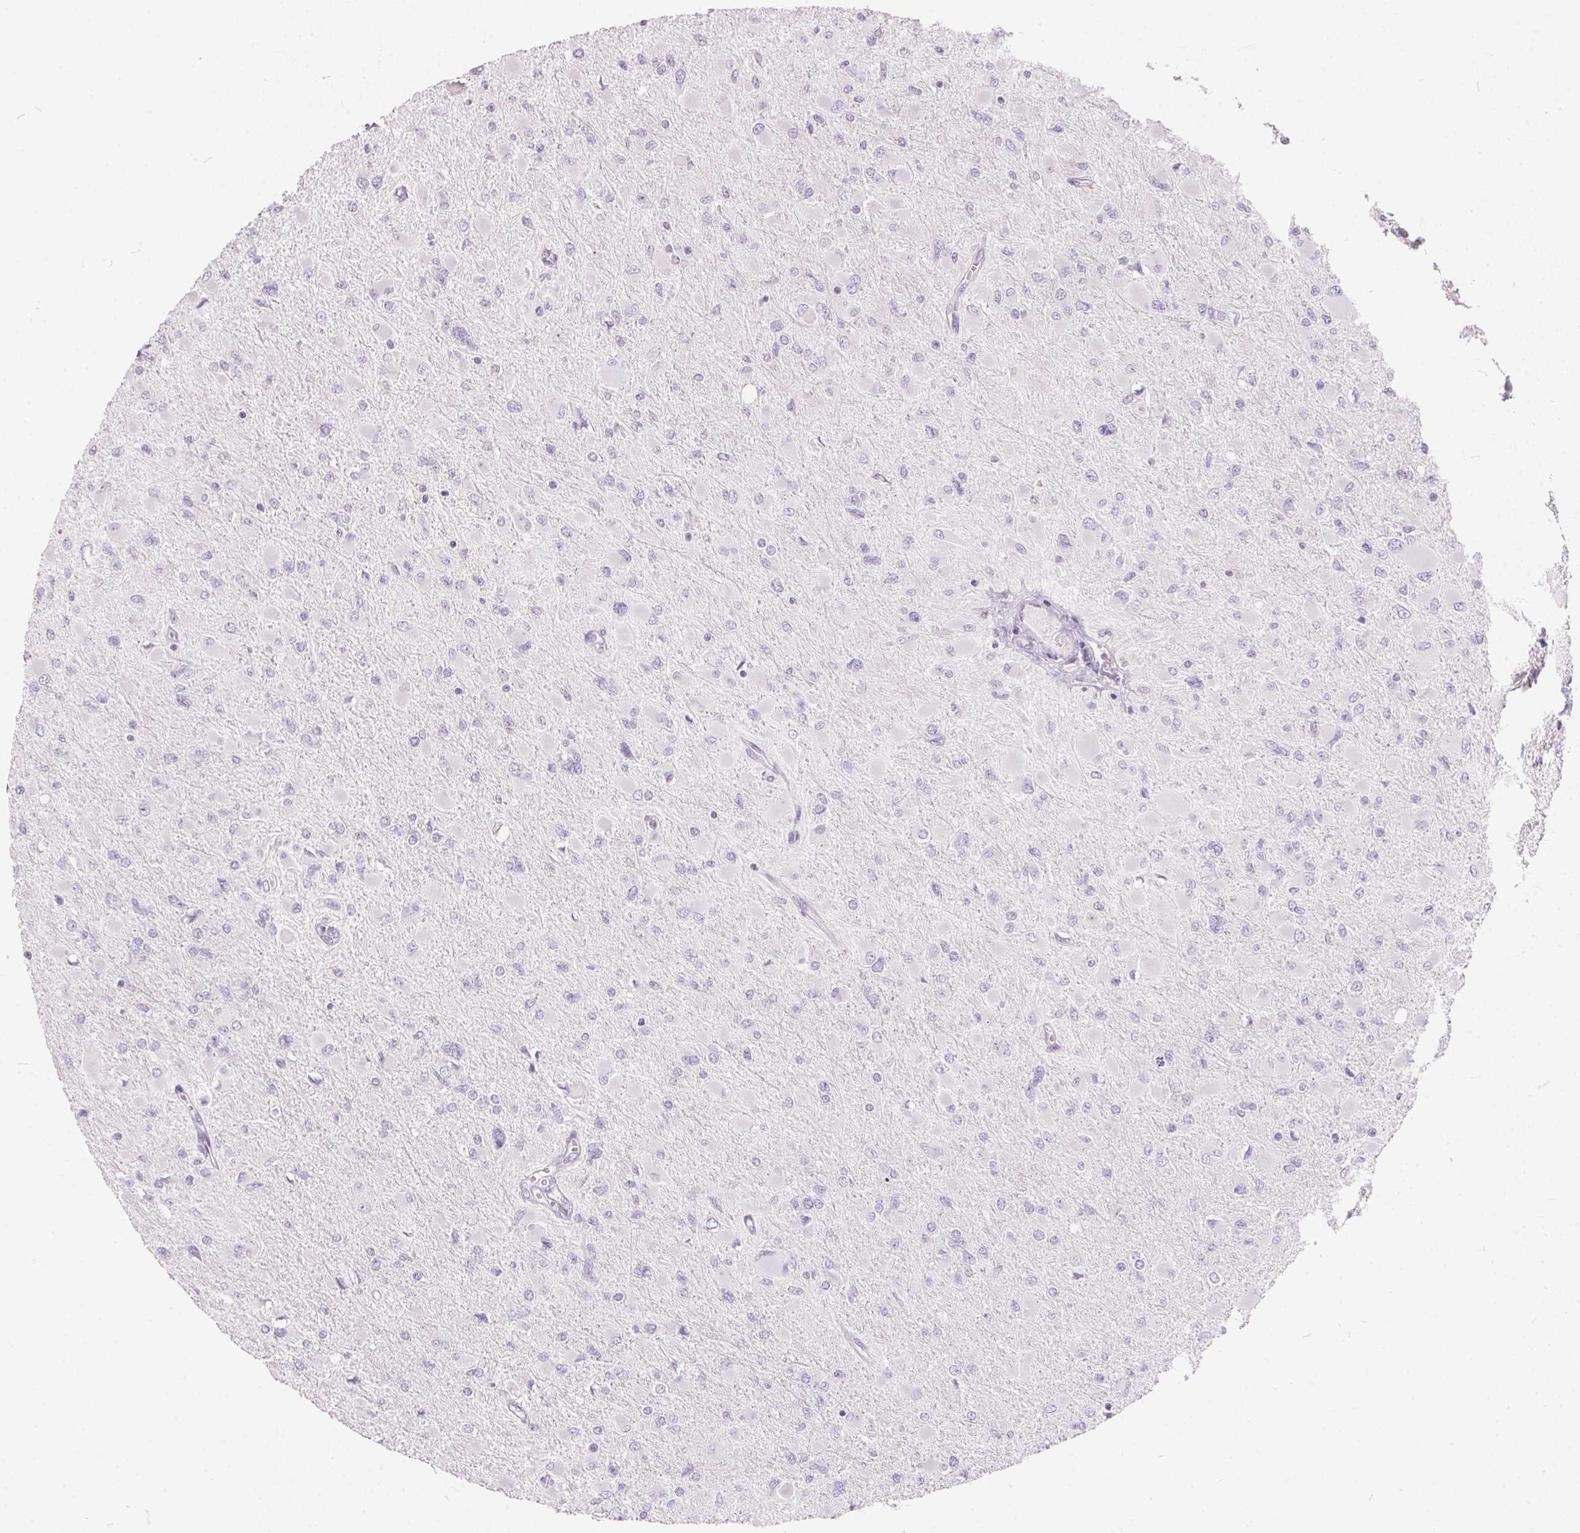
{"staining": {"intensity": "negative", "quantity": "none", "location": "none"}, "tissue": "glioma", "cell_type": "Tumor cells", "image_type": "cancer", "snomed": [{"axis": "morphology", "description": "Glioma, malignant, High grade"}, {"axis": "topography", "description": "Cerebral cortex"}], "caption": "Immunohistochemistry of glioma reveals no positivity in tumor cells.", "gene": "SERPINB1", "patient": {"sex": "female", "age": 36}}